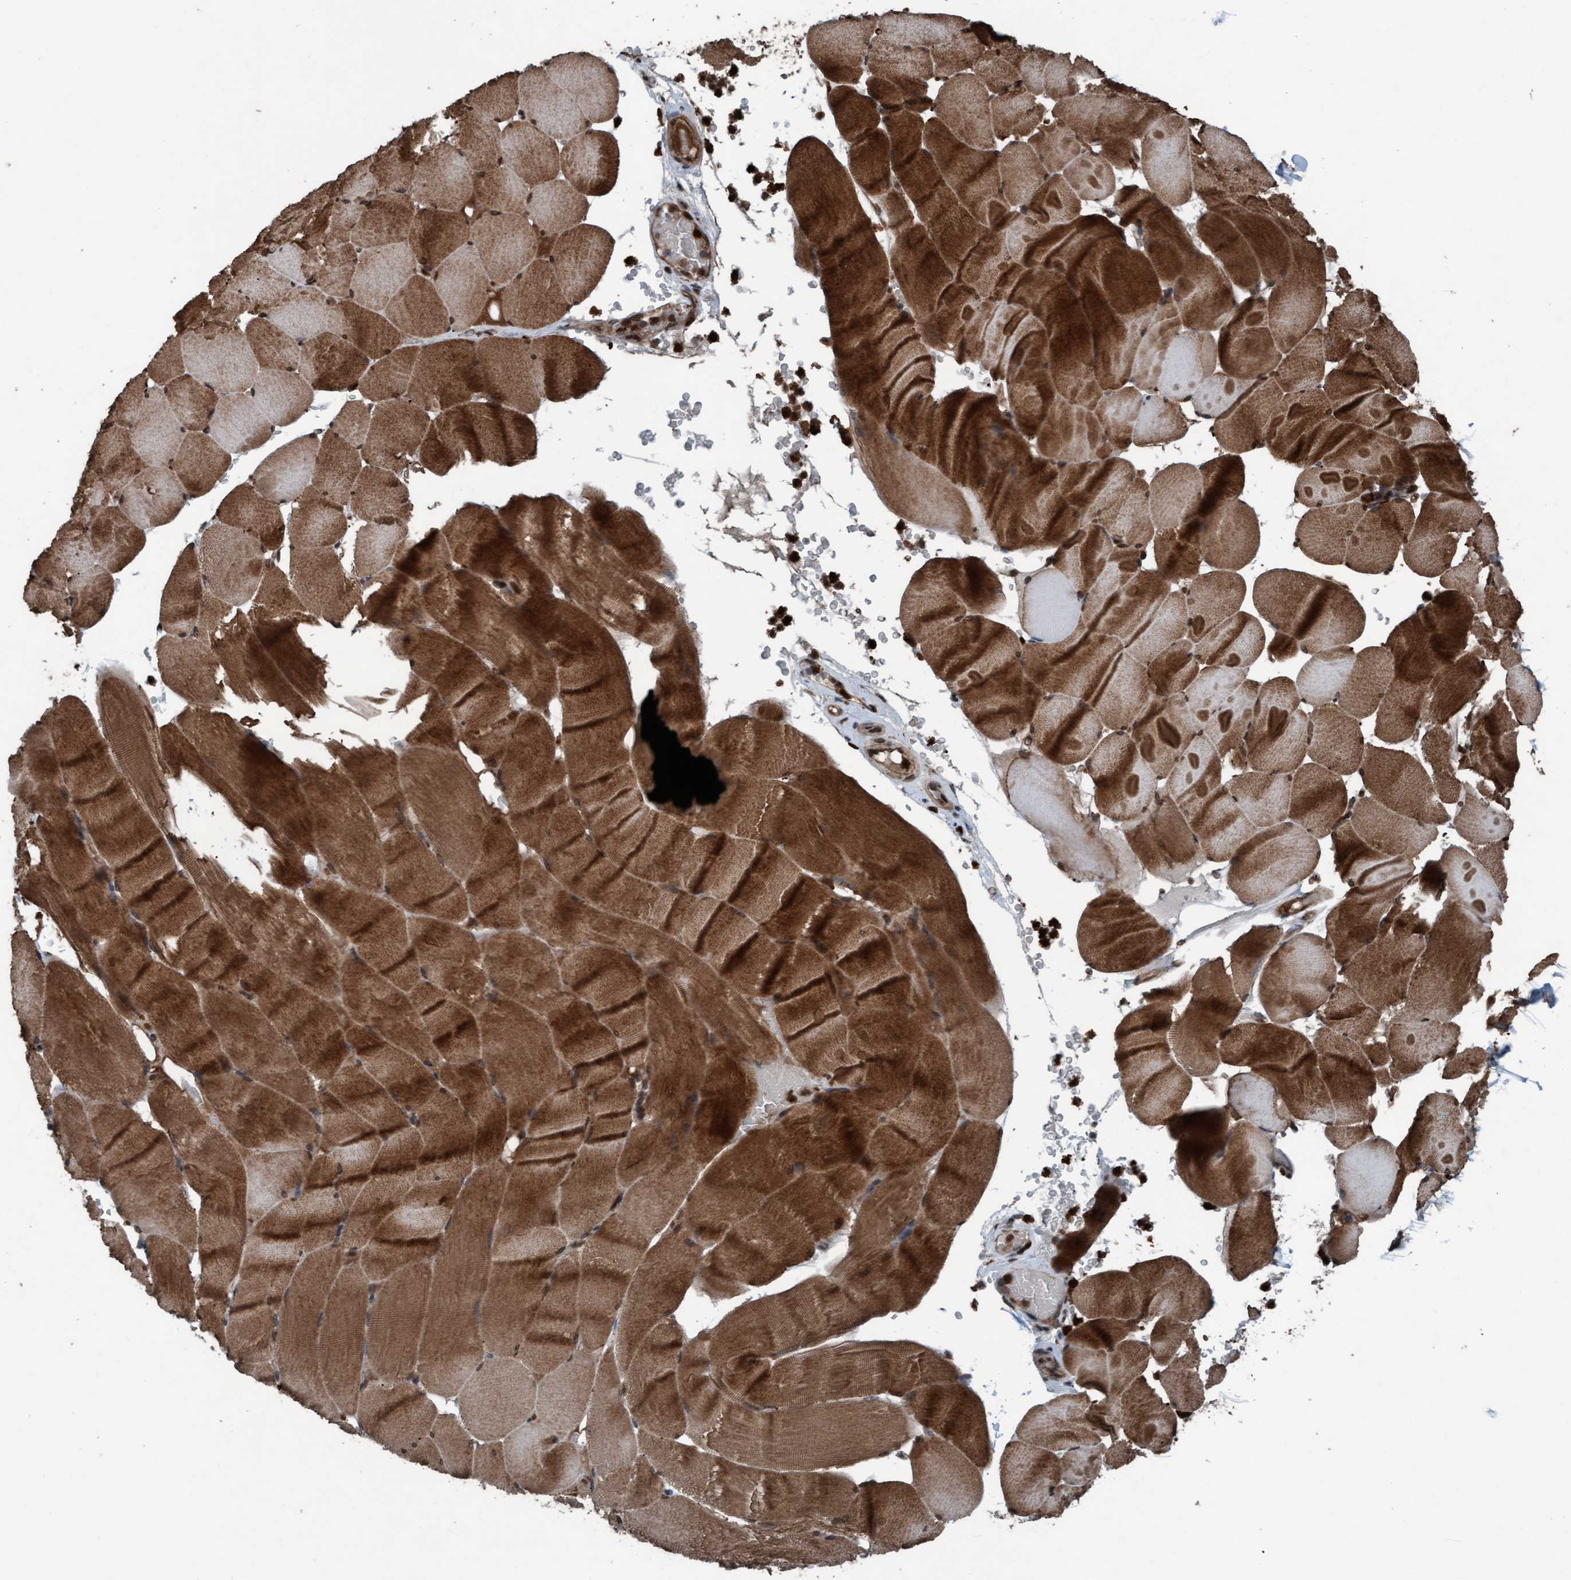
{"staining": {"intensity": "strong", "quantity": ">75%", "location": "cytoplasmic/membranous"}, "tissue": "skeletal muscle", "cell_type": "Myocytes", "image_type": "normal", "snomed": [{"axis": "morphology", "description": "Normal tissue, NOS"}, {"axis": "topography", "description": "Skeletal muscle"}], "caption": "Myocytes exhibit high levels of strong cytoplasmic/membranous staining in approximately >75% of cells in normal skeletal muscle.", "gene": "PLXNB2", "patient": {"sex": "male", "age": 62}}